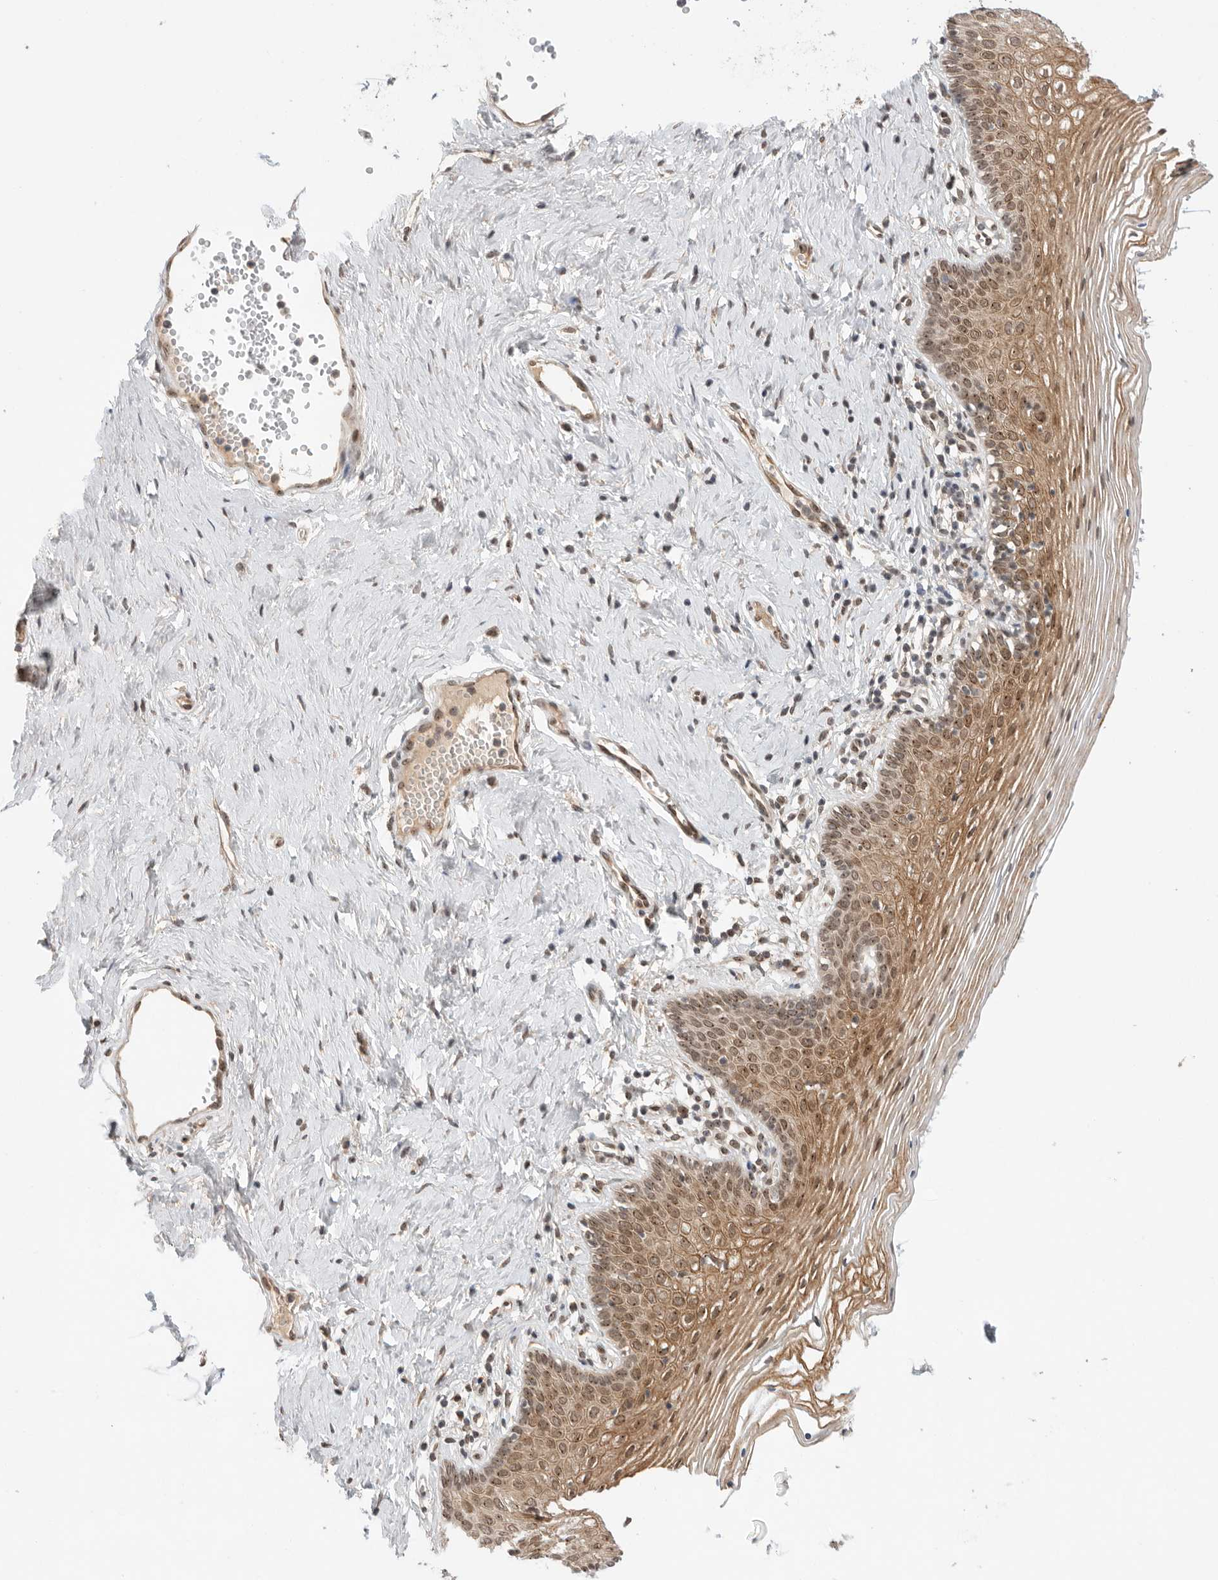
{"staining": {"intensity": "moderate", "quantity": ">75%", "location": "cytoplasmic/membranous,nuclear"}, "tissue": "vagina", "cell_type": "Squamous epithelial cells", "image_type": "normal", "snomed": [{"axis": "morphology", "description": "Normal tissue, NOS"}, {"axis": "topography", "description": "Vagina"}], "caption": "Squamous epithelial cells reveal medium levels of moderate cytoplasmic/membranous,nuclear expression in approximately >75% of cells in normal vagina.", "gene": "LEMD3", "patient": {"sex": "female", "age": 32}}